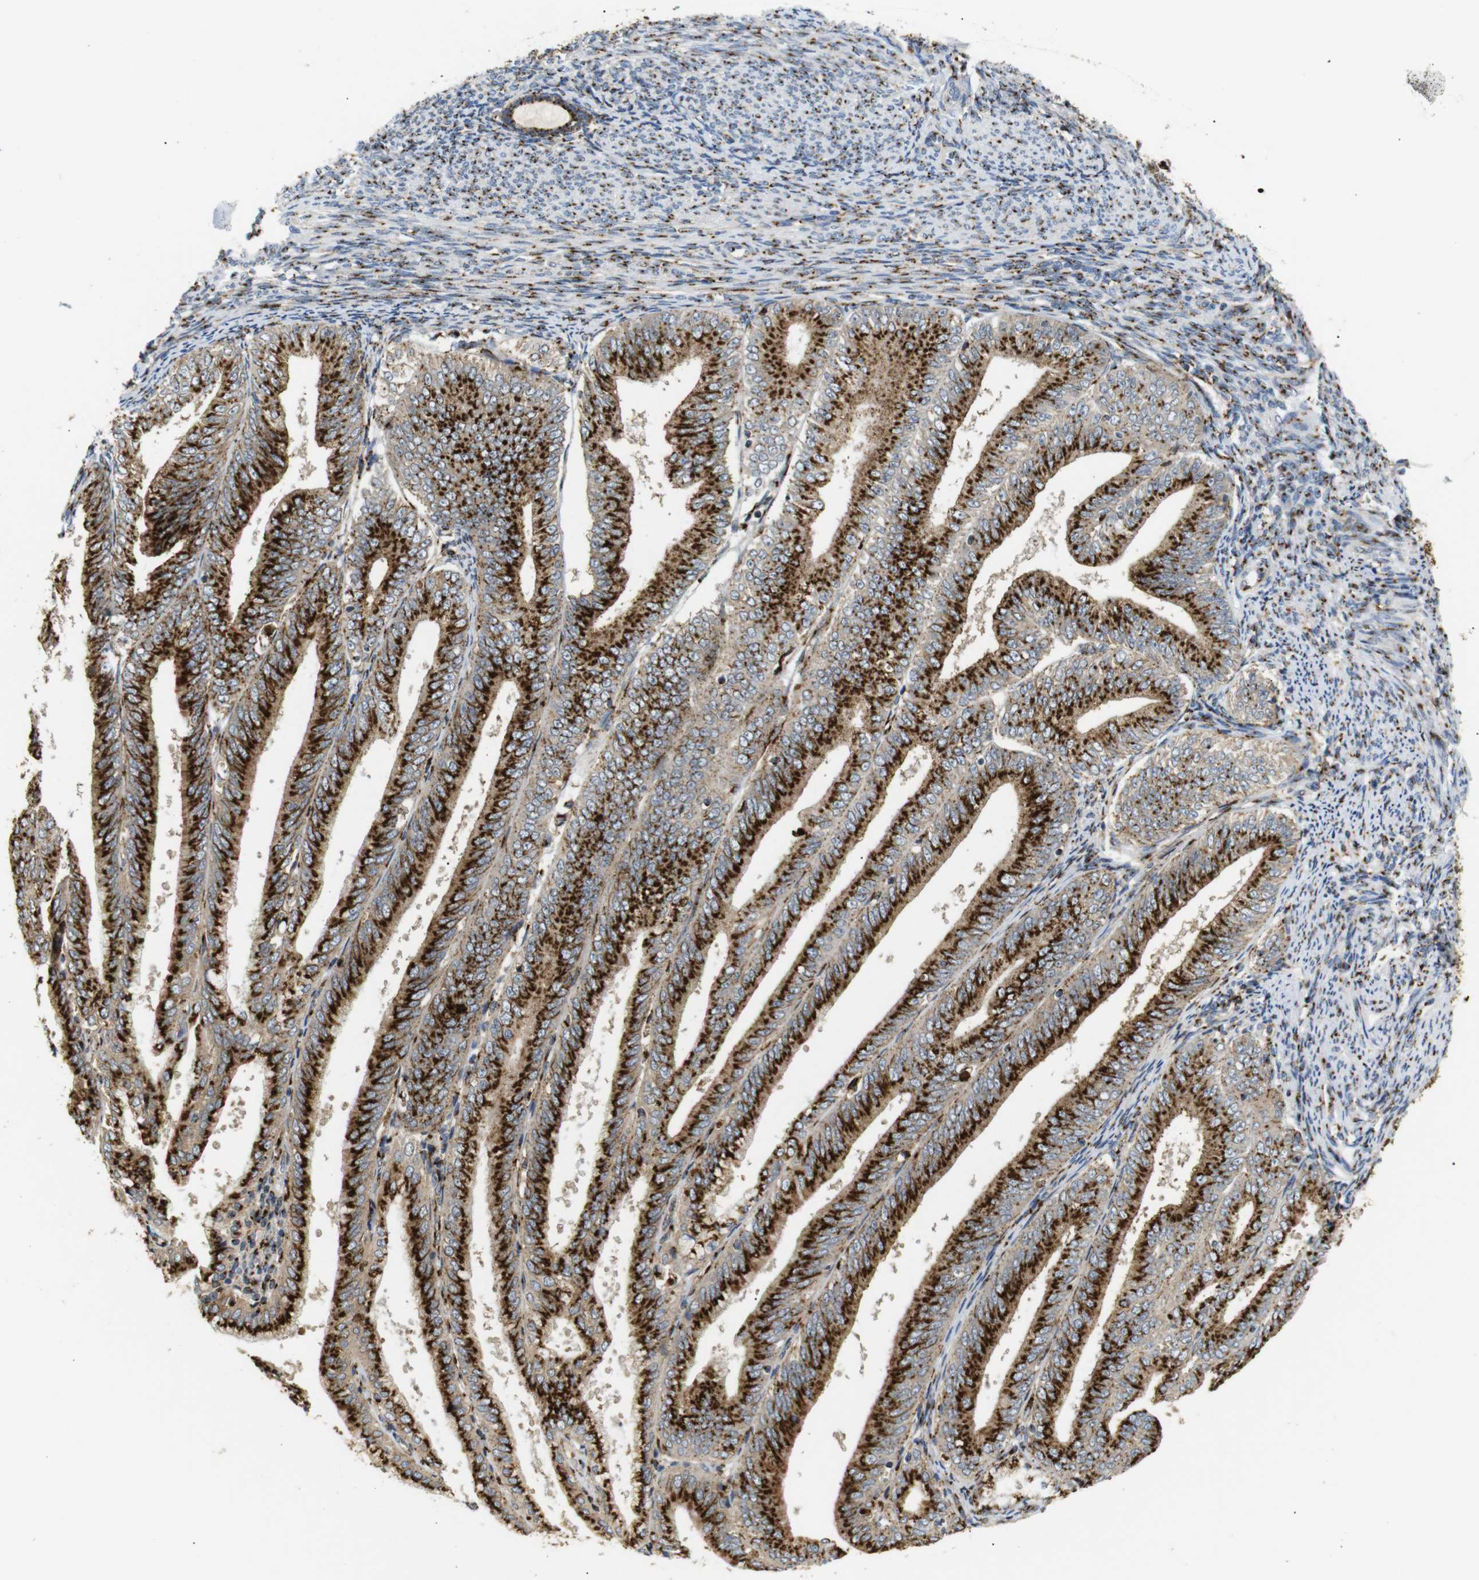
{"staining": {"intensity": "strong", "quantity": ">75%", "location": "cytoplasmic/membranous"}, "tissue": "endometrial cancer", "cell_type": "Tumor cells", "image_type": "cancer", "snomed": [{"axis": "morphology", "description": "Adenocarcinoma, NOS"}, {"axis": "topography", "description": "Endometrium"}], "caption": "Endometrial adenocarcinoma tissue reveals strong cytoplasmic/membranous expression in about >75% of tumor cells", "gene": "TGOLN2", "patient": {"sex": "female", "age": 63}}